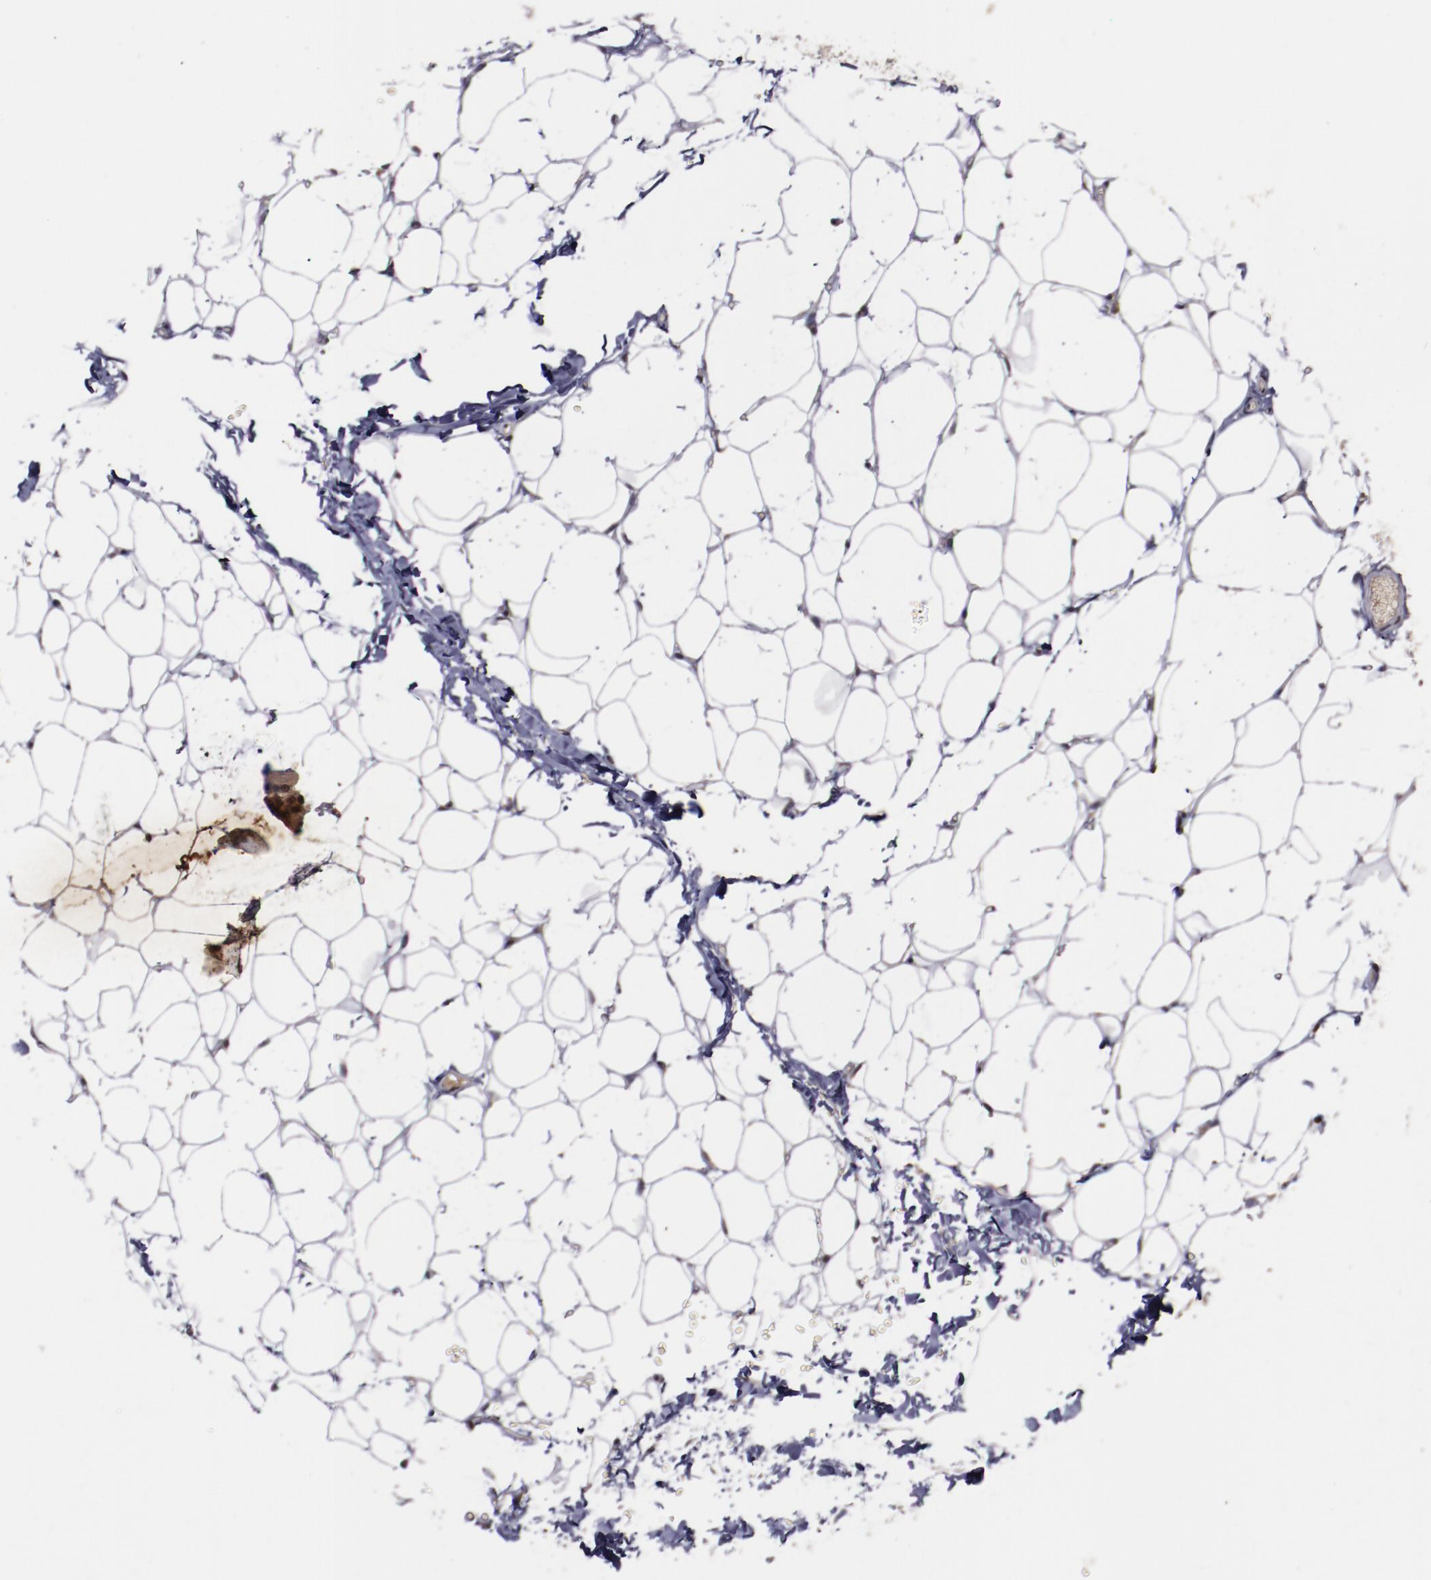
{"staining": {"intensity": "weak", "quantity": "<25%", "location": "cytoplasmic/membranous"}, "tissue": "adipose tissue", "cell_type": "Adipocytes", "image_type": "normal", "snomed": [{"axis": "morphology", "description": "Normal tissue, NOS"}, {"axis": "topography", "description": "Soft tissue"}], "caption": "A micrograph of human adipose tissue is negative for staining in adipocytes. Brightfield microscopy of IHC stained with DAB (brown) and hematoxylin (blue), captured at high magnification.", "gene": "CHEK2", "patient": {"sex": "male", "age": 26}}